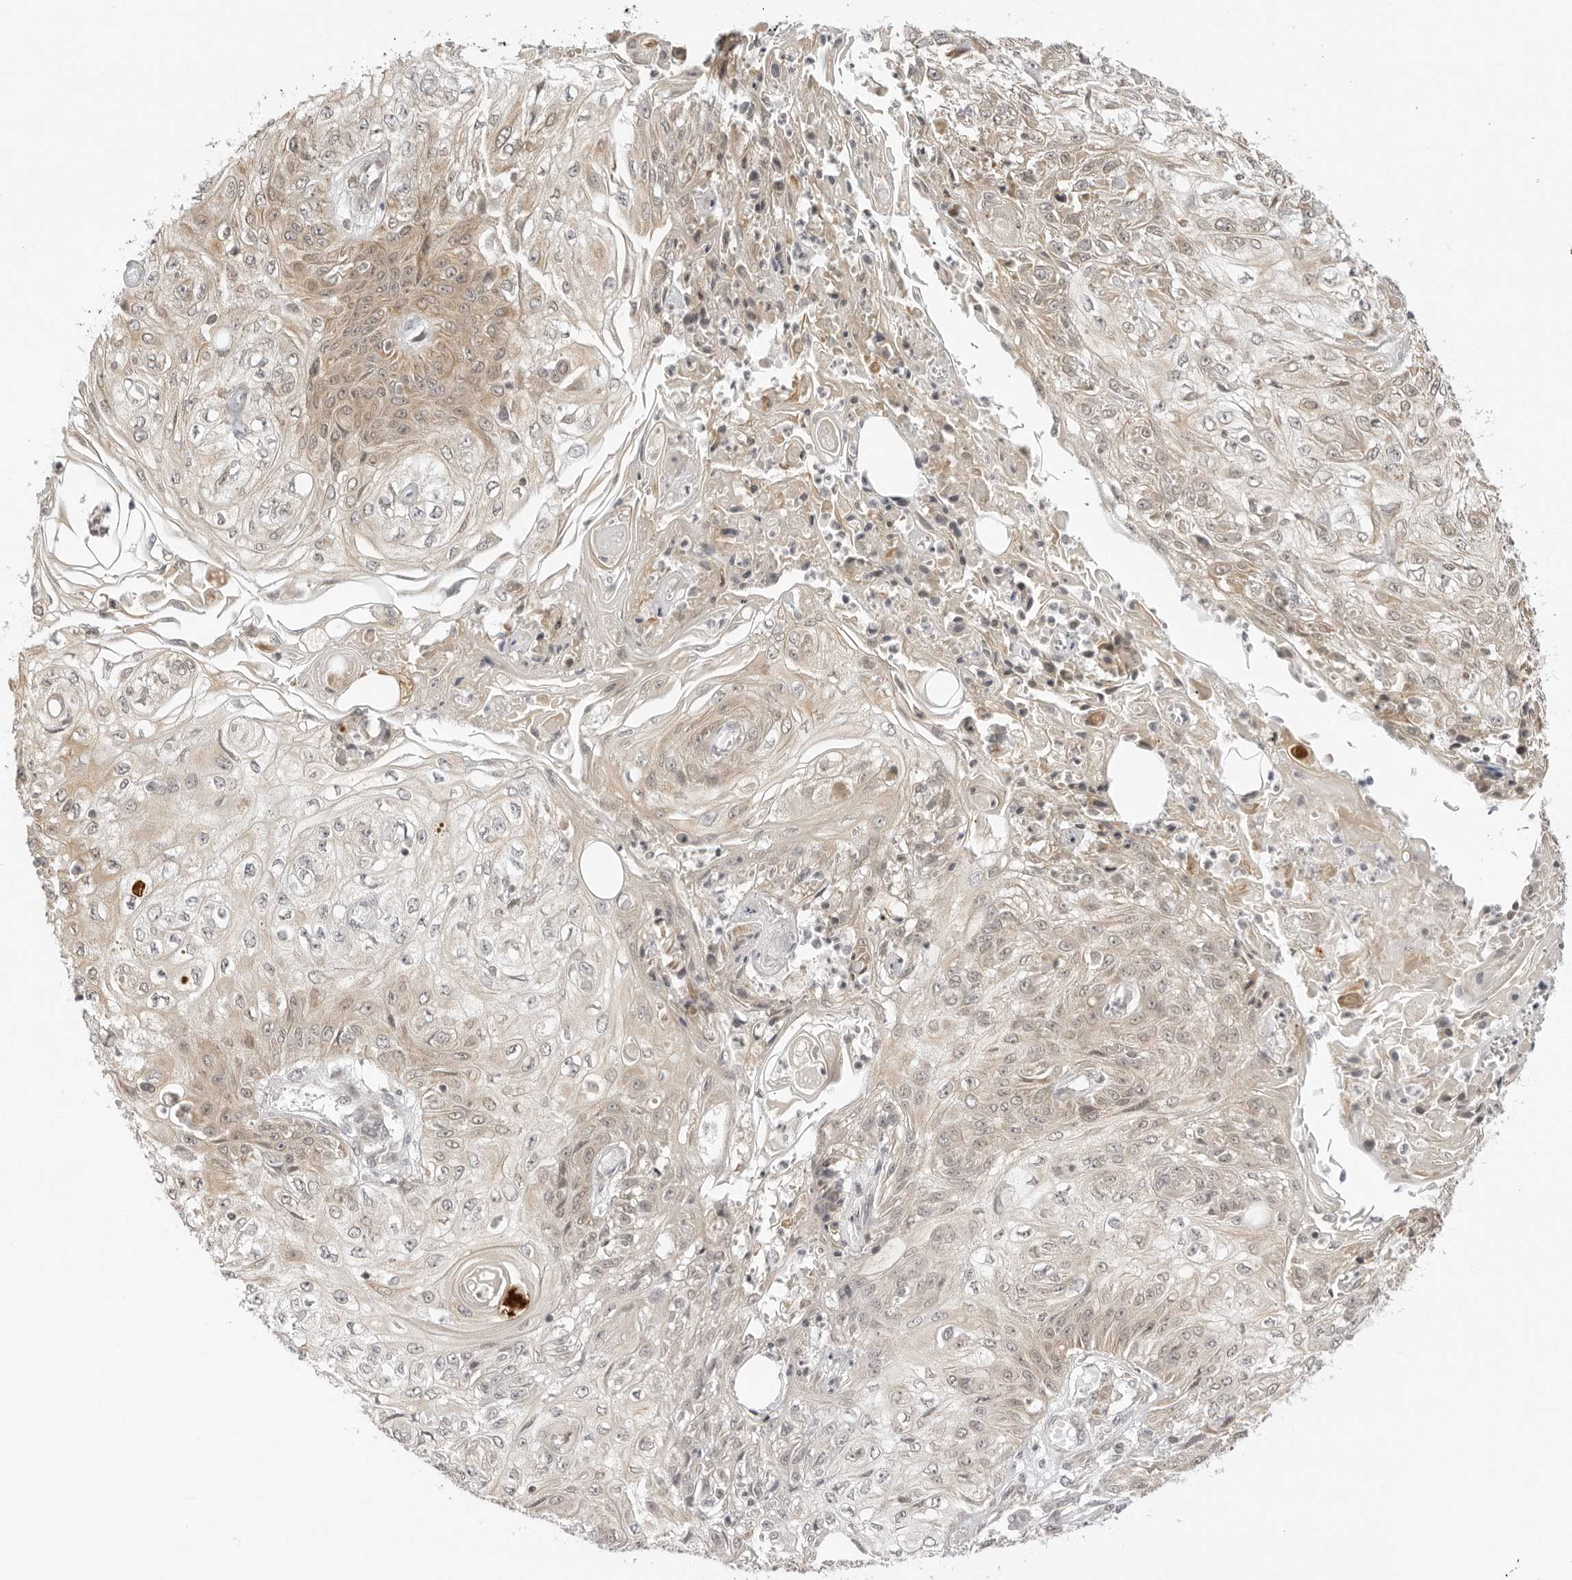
{"staining": {"intensity": "weak", "quantity": "<25%", "location": "cytoplasmic/membranous"}, "tissue": "skin cancer", "cell_type": "Tumor cells", "image_type": "cancer", "snomed": [{"axis": "morphology", "description": "Squamous cell carcinoma, NOS"}, {"axis": "morphology", "description": "Squamous cell carcinoma, metastatic, NOS"}, {"axis": "topography", "description": "Skin"}, {"axis": "topography", "description": "Lymph node"}], "caption": "Tumor cells show no significant protein expression in skin cancer.", "gene": "PRRC2C", "patient": {"sex": "male", "age": 75}}